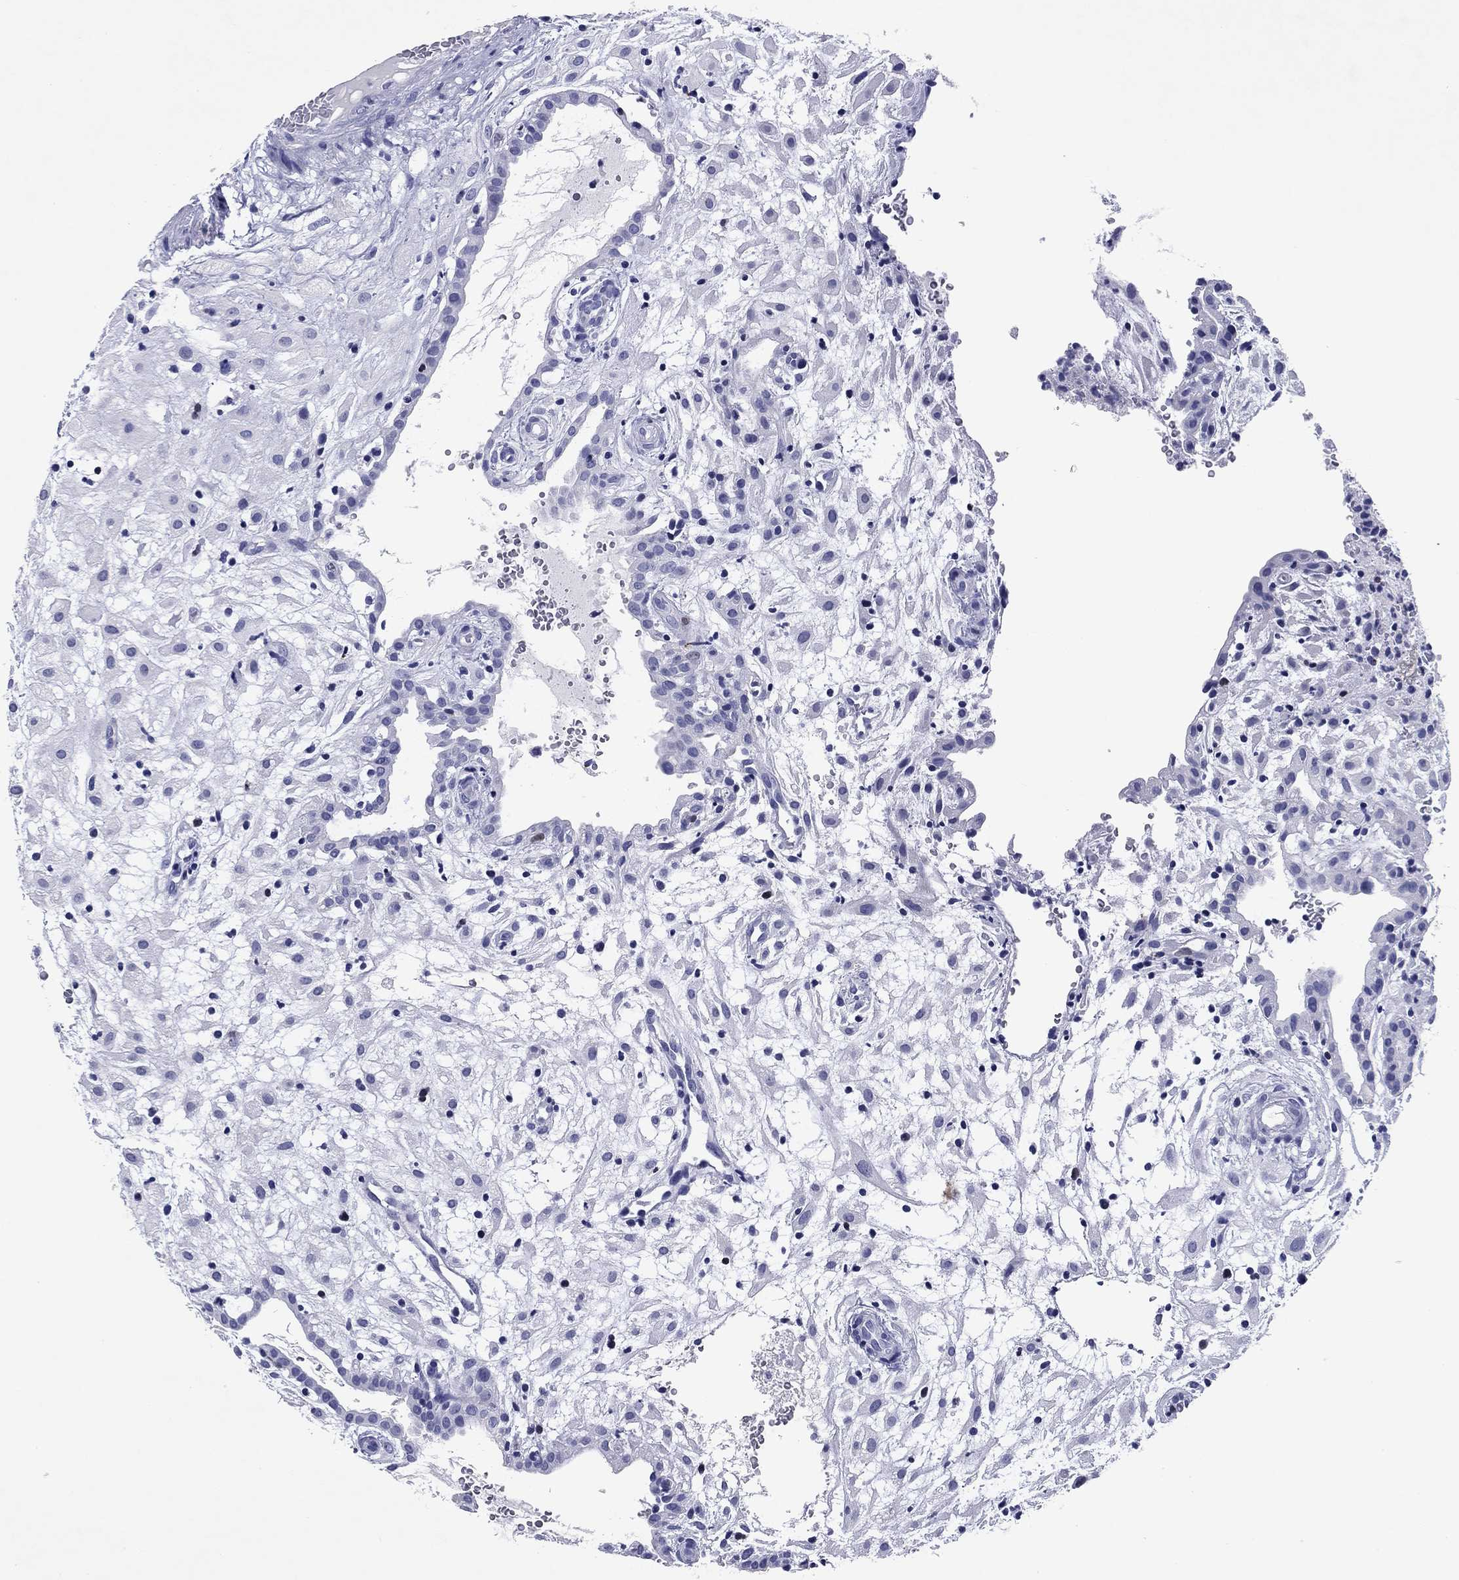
{"staining": {"intensity": "negative", "quantity": "none", "location": "none"}, "tissue": "placenta", "cell_type": "Decidual cells", "image_type": "normal", "snomed": [{"axis": "morphology", "description": "Normal tissue, NOS"}, {"axis": "topography", "description": "Placenta"}], "caption": "Immunohistochemical staining of normal placenta shows no significant staining in decidual cells. (DAB immunohistochemistry (IHC), high magnification).", "gene": "GZMK", "patient": {"sex": "female", "age": 24}}